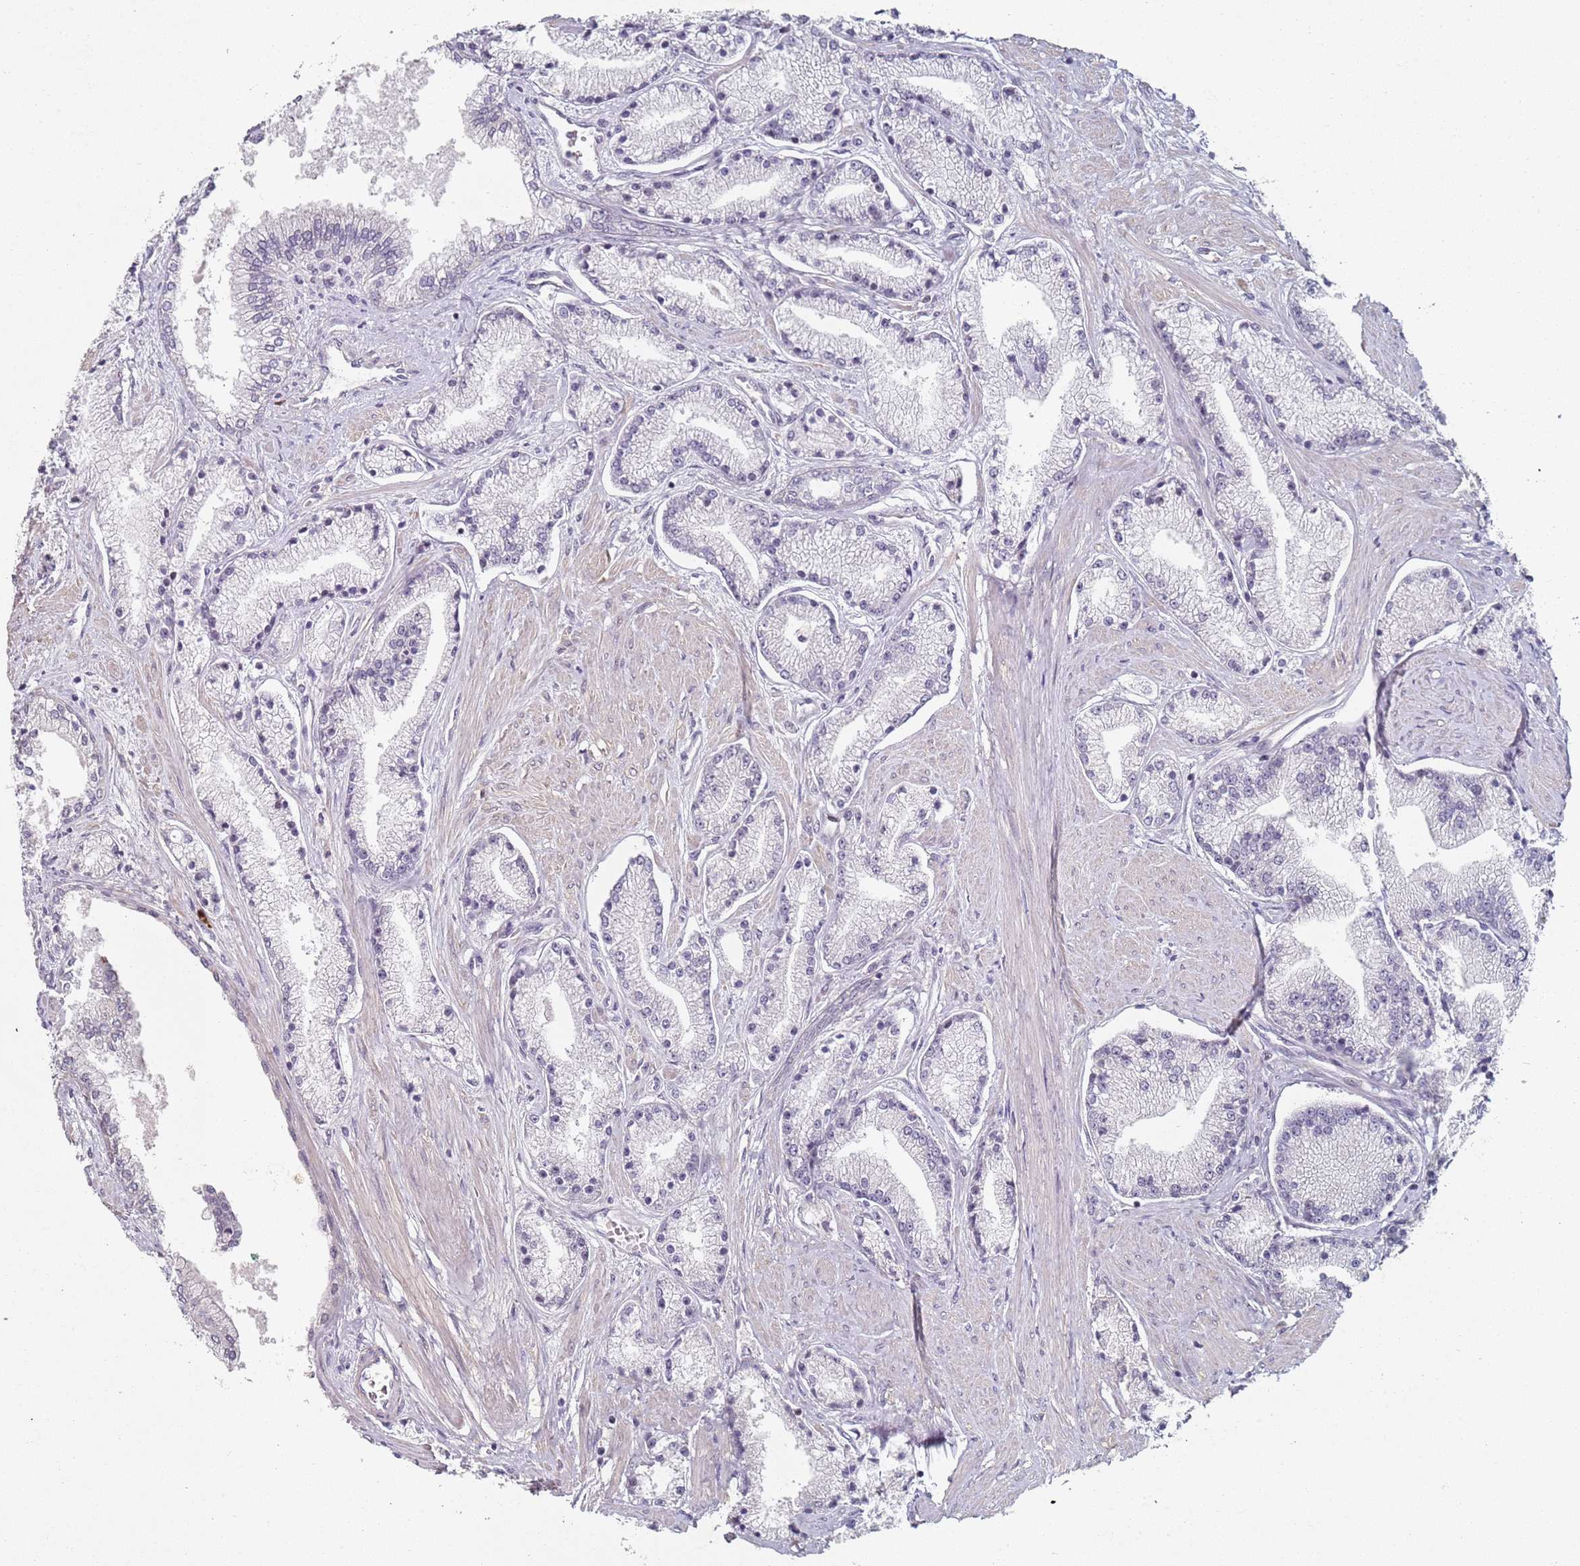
{"staining": {"intensity": "negative", "quantity": "none", "location": "none"}, "tissue": "prostate cancer", "cell_type": "Tumor cells", "image_type": "cancer", "snomed": [{"axis": "morphology", "description": "Adenocarcinoma, High grade"}, {"axis": "topography", "description": "Prostate"}], "caption": "Immunohistochemical staining of human prostate cancer (adenocarcinoma (high-grade)) exhibits no significant expression in tumor cells.", "gene": "ATF6B", "patient": {"sex": "male", "age": 67}}